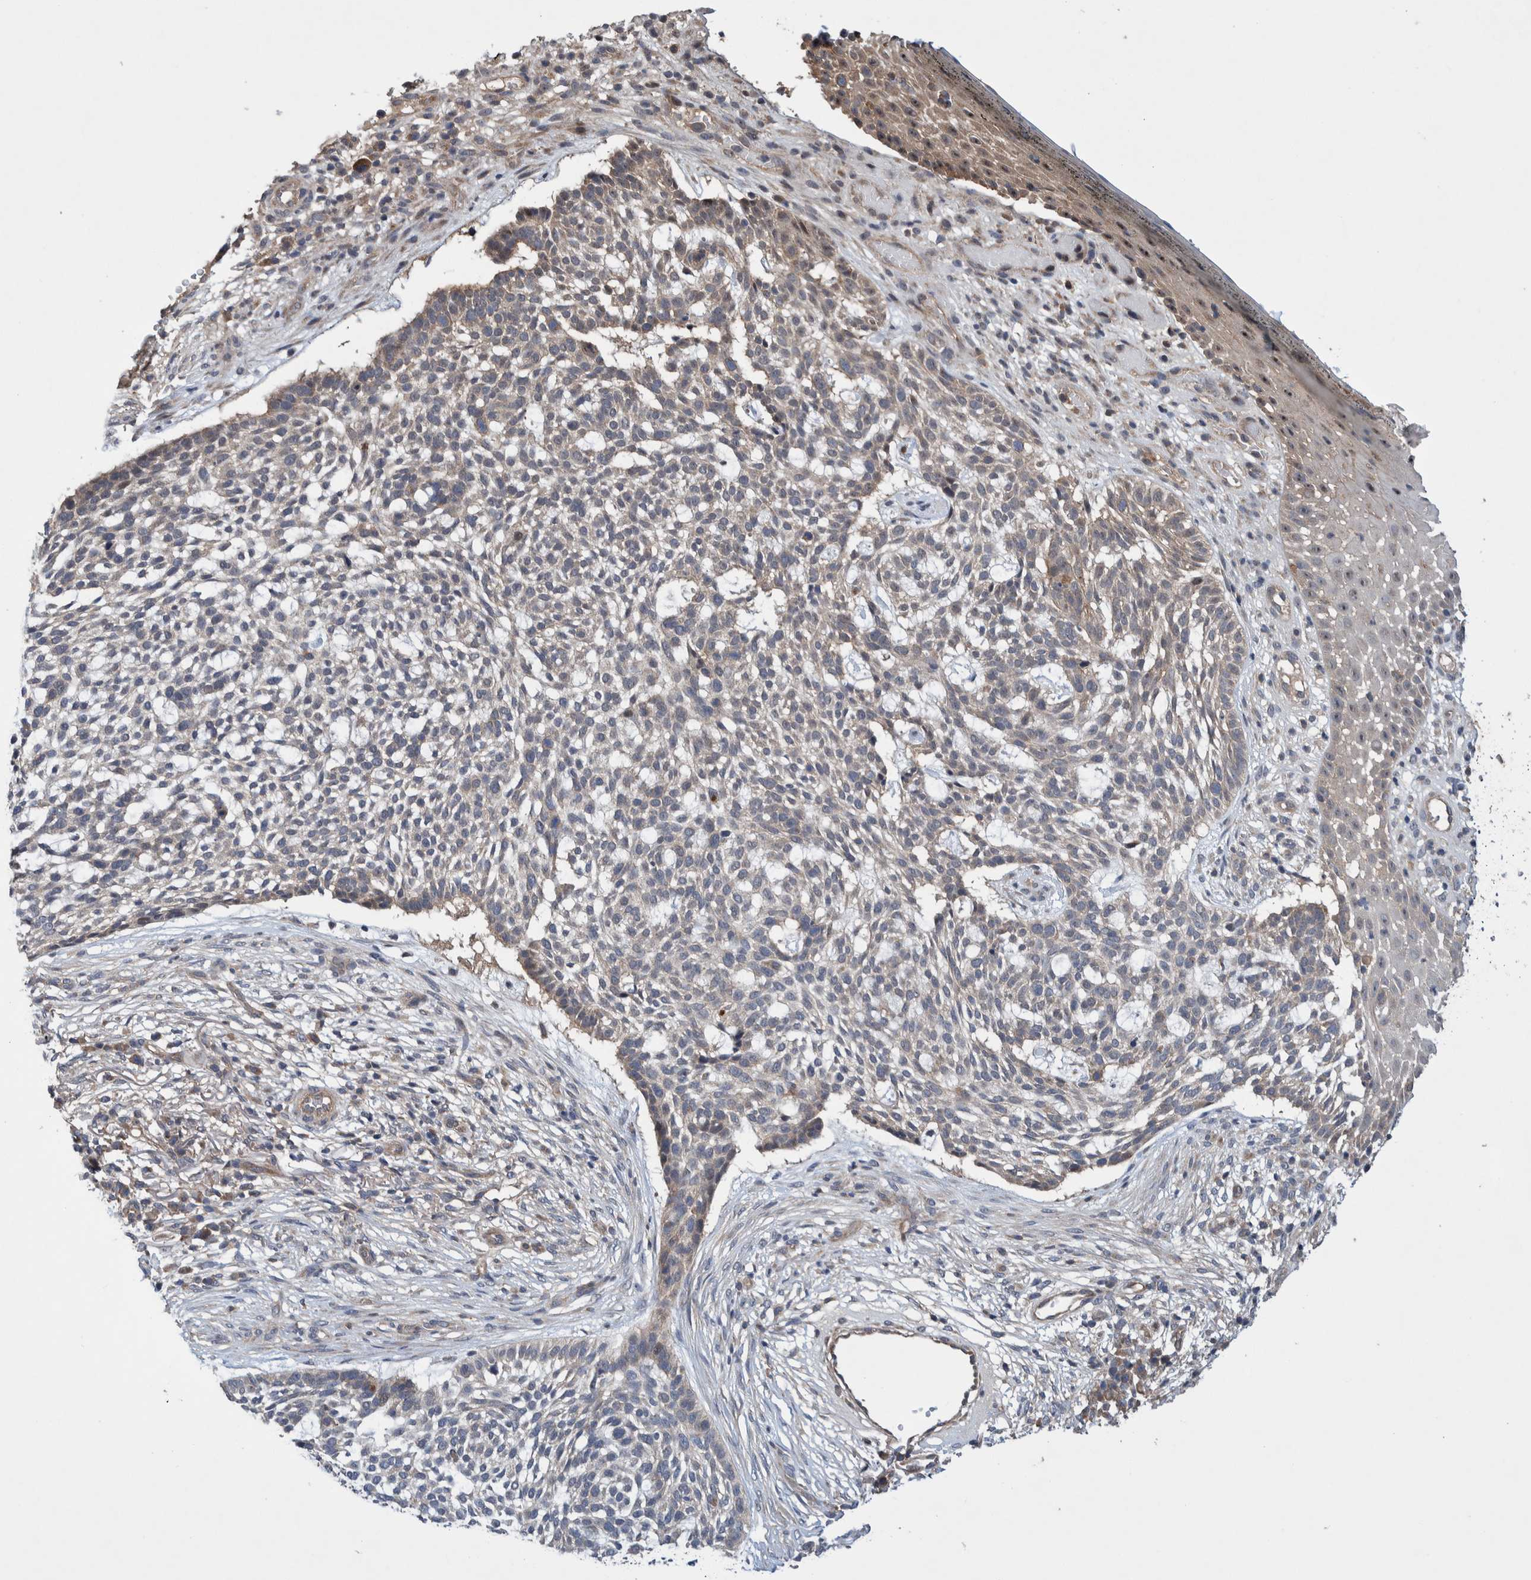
{"staining": {"intensity": "weak", "quantity": "<25%", "location": "cytoplasmic/membranous"}, "tissue": "skin cancer", "cell_type": "Tumor cells", "image_type": "cancer", "snomed": [{"axis": "morphology", "description": "Basal cell carcinoma"}, {"axis": "topography", "description": "Skin"}], "caption": "This is an IHC micrograph of skin cancer. There is no expression in tumor cells.", "gene": "PIK3R6", "patient": {"sex": "female", "age": 64}}